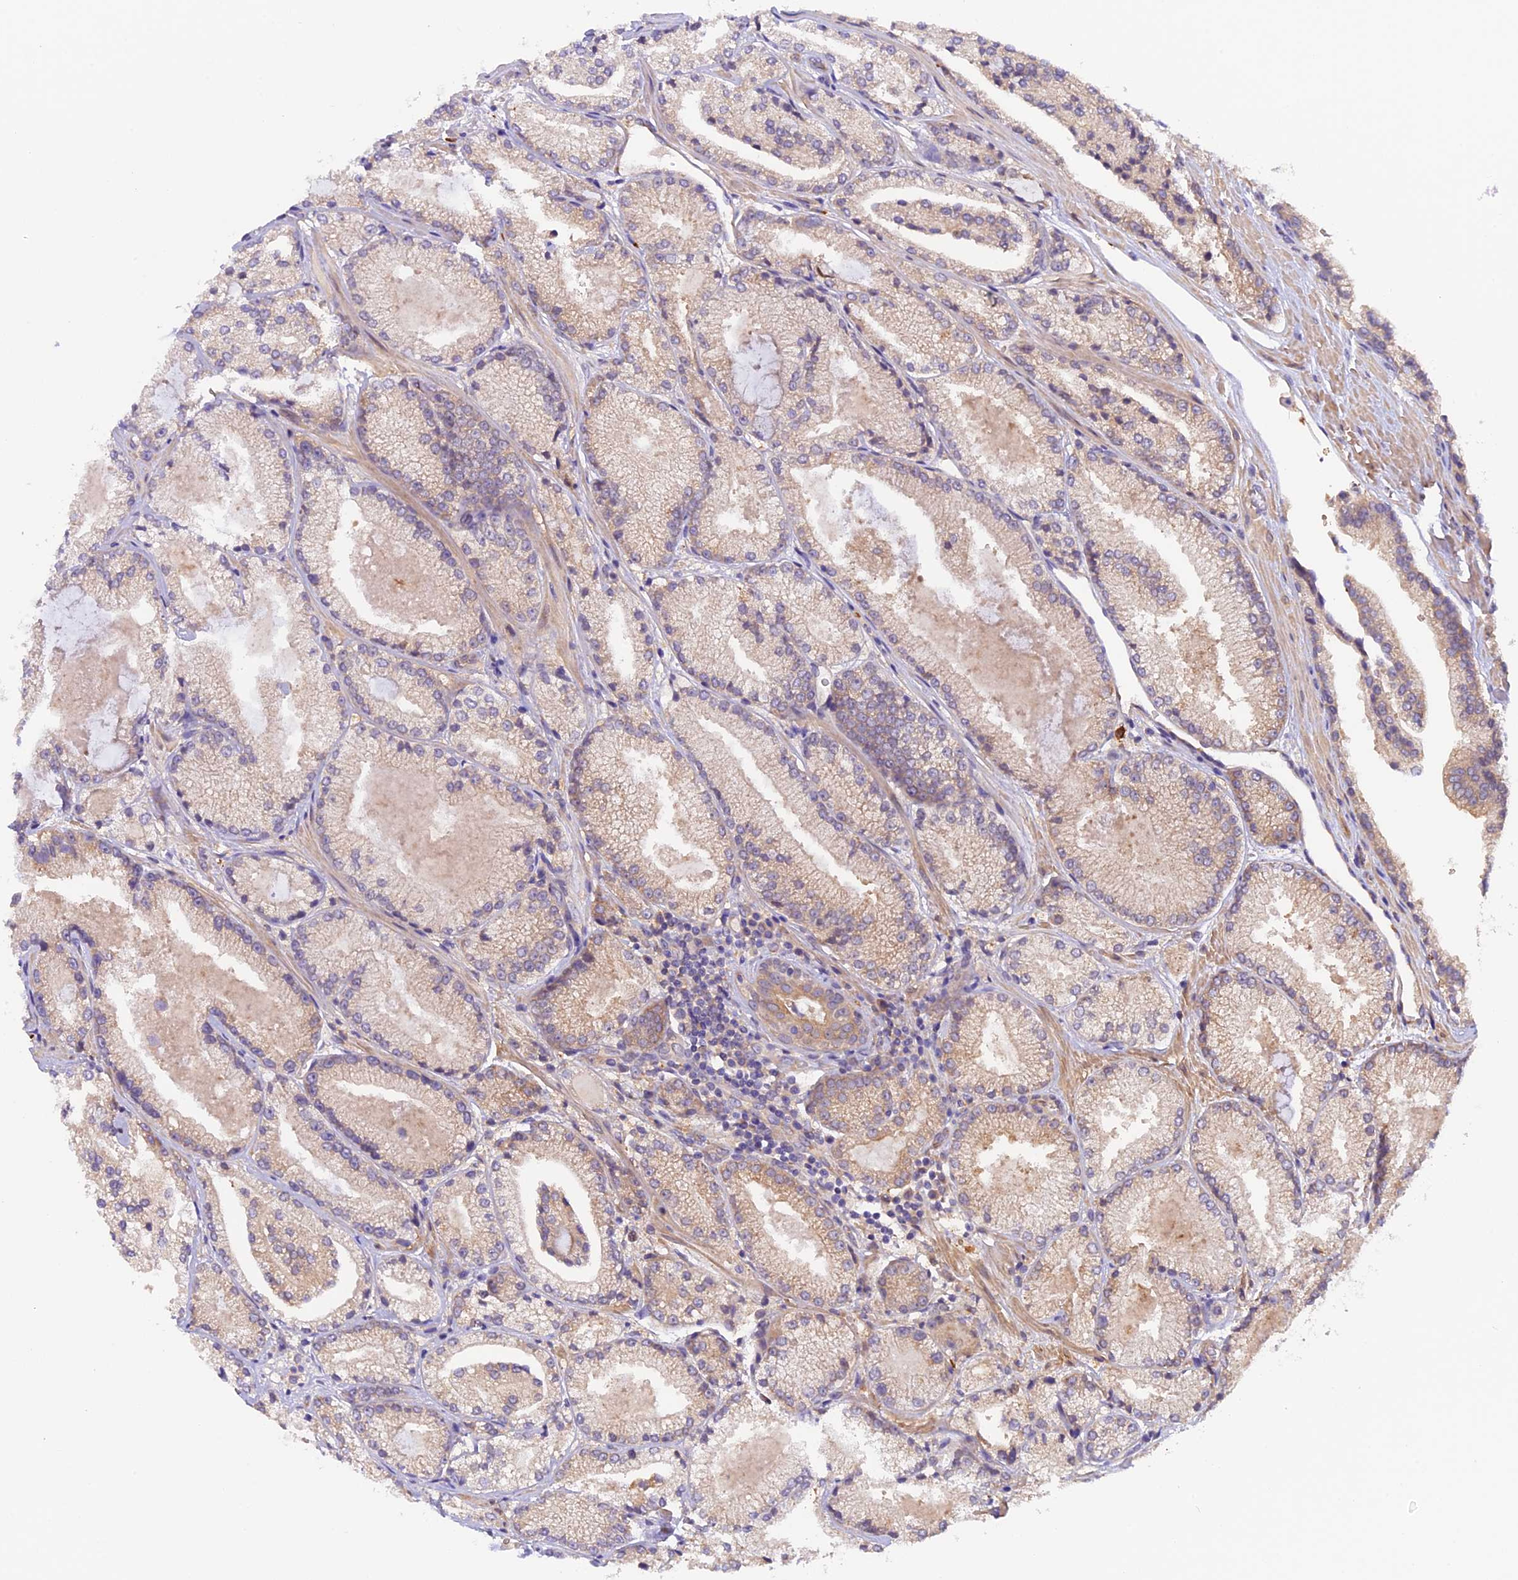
{"staining": {"intensity": "weak", "quantity": "<25%", "location": "cytoplasmic/membranous"}, "tissue": "prostate cancer", "cell_type": "Tumor cells", "image_type": "cancer", "snomed": [{"axis": "morphology", "description": "Adenocarcinoma, High grade"}, {"axis": "topography", "description": "Prostate"}], "caption": "Tumor cells are negative for brown protein staining in high-grade adenocarcinoma (prostate).", "gene": "CCDC9B", "patient": {"sex": "male", "age": 73}}